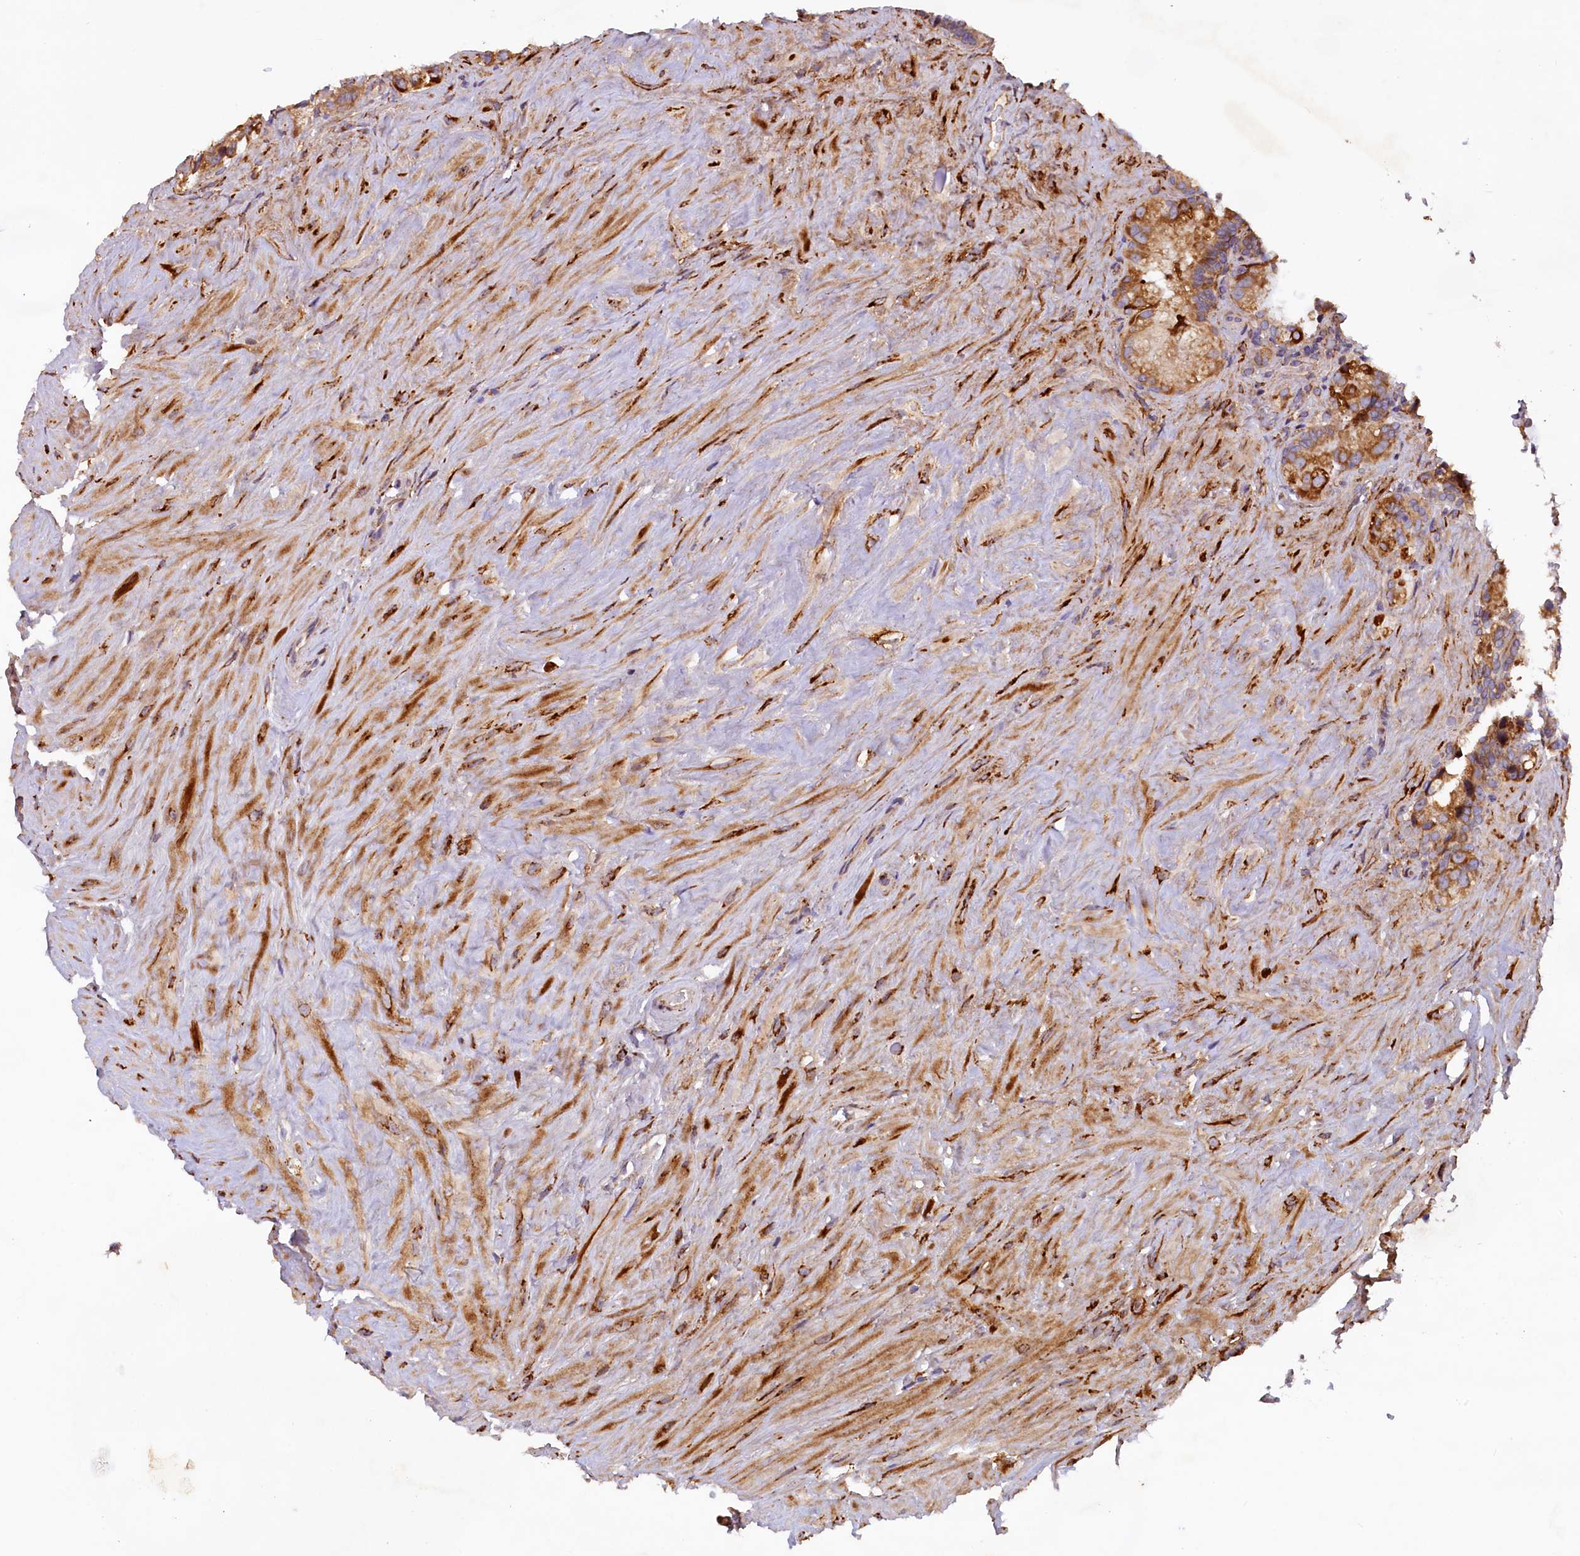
{"staining": {"intensity": "moderate", "quantity": ">75%", "location": "cytoplasmic/membranous"}, "tissue": "seminal vesicle", "cell_type": "Glandular cells", "image_type": "normal", "snomed": [{"axis": "morphology", "description": "Normal tissue, NOS"}, {"axis": "topography", "description": "Seminal veicle"}], "caption": "The photomicrograph exhibits a brown stain indicating the presence of a protein in the cytoplasmic/membranous of glandular cells in seminal vesicle. (DAB IHC with brightfield microscopy, high magnification).", "gene": "SSC5D", "patient": {"sex": "male", "age": 68}}